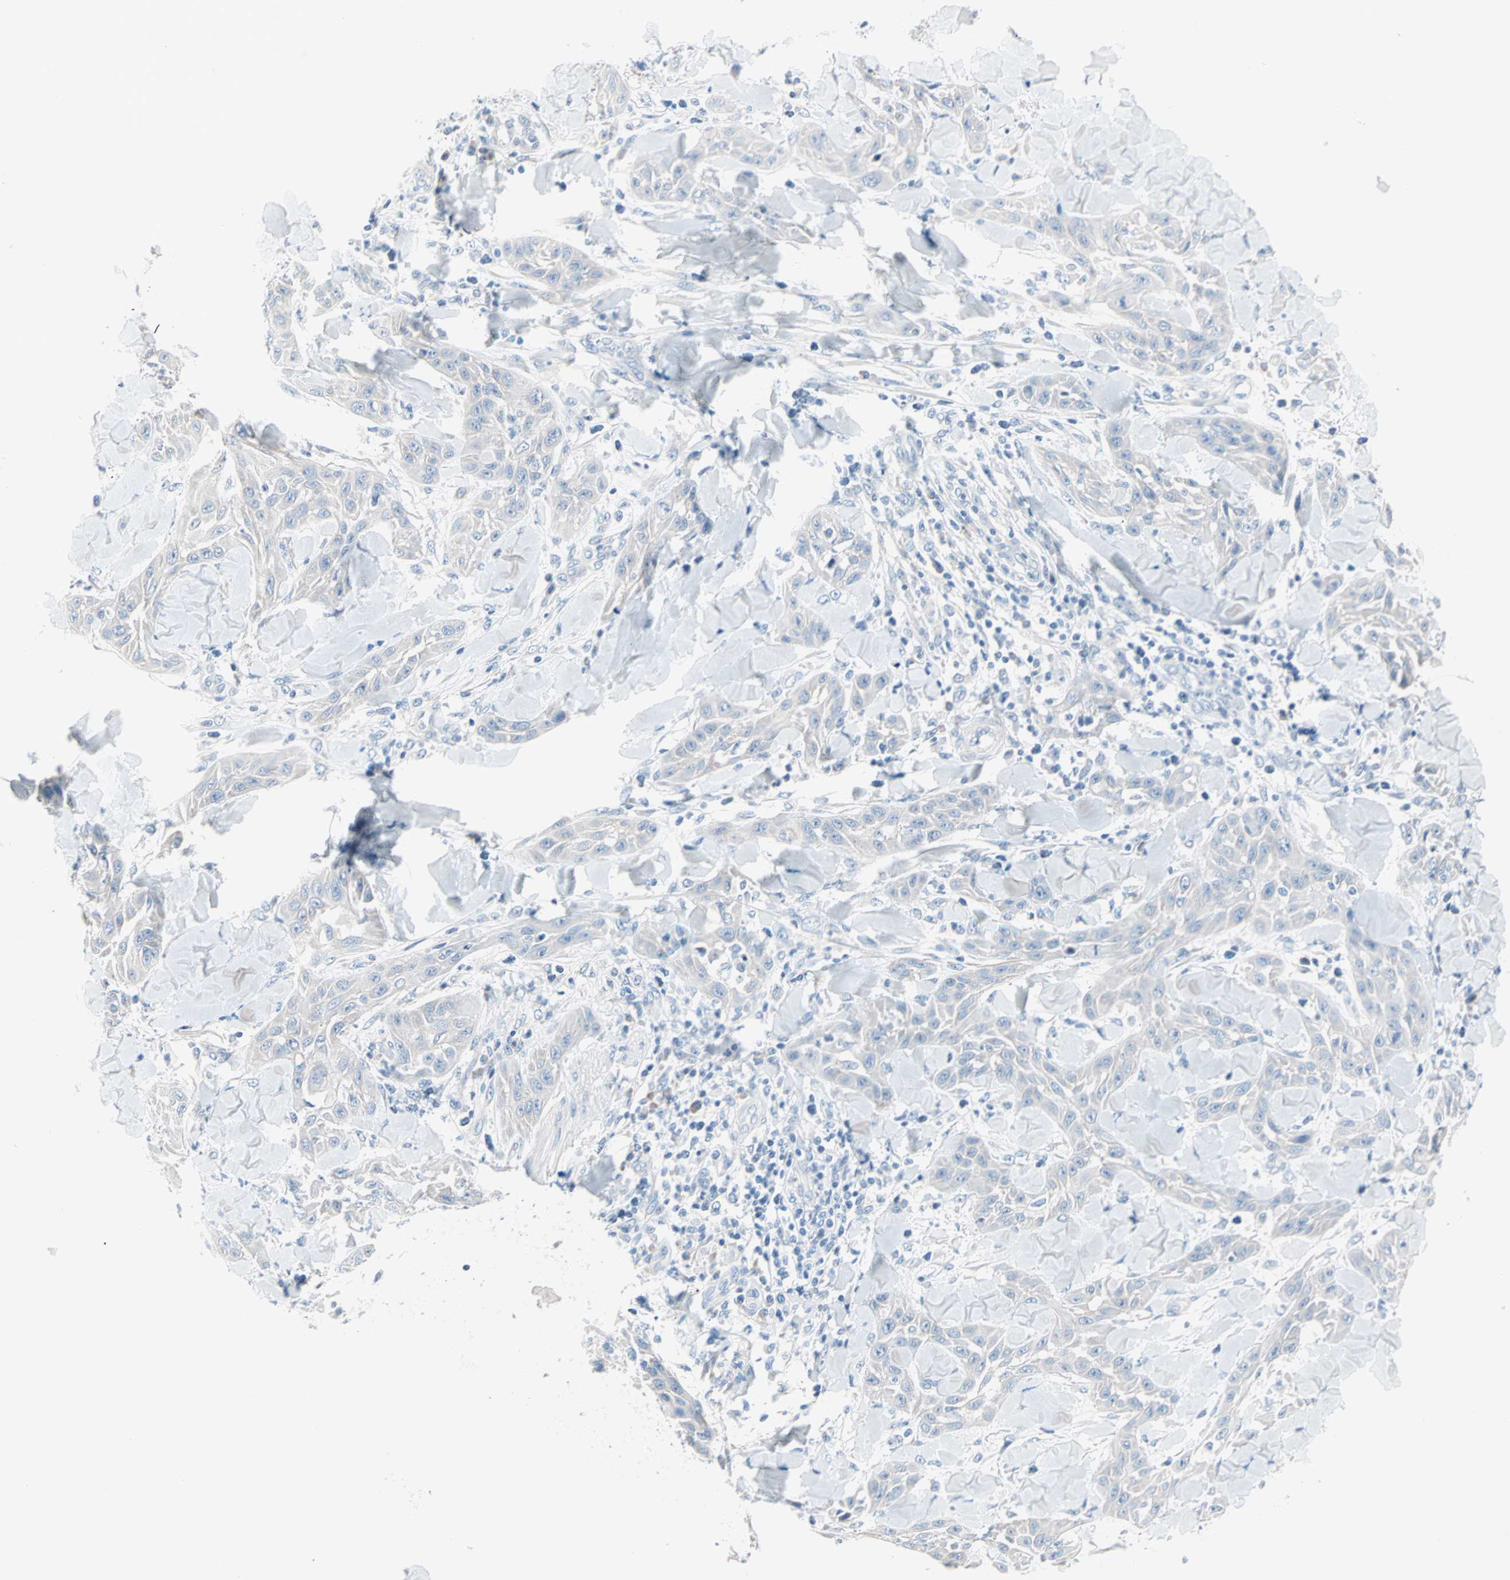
{"staining": {"intensity": "negative", "quantity": "none", "location": "none"}, "tissue": "skin cancer", "cell_type": "Tumor cells", "image_type": "cancer", "snomed": [{"axis": "morphology", "description": "Squamous cell carcinoma, NOS"}, {"axis": "topography", "description": "Skin"}], "caption": "Immunohistochemistry histopathology image of neoplastic tissue: skin squamous cell carcinoma stained with DAB (3,3'-diaminobenzidine) demonstrates no significant protein expression in tumor cells. Brightfield microscopy of immunohistochemistry stained with DAB (brown) and hematoxylin (blue), captured at high magnification.", "gene": "NEFH", "patient": {"sex": "male", "age": 24}}